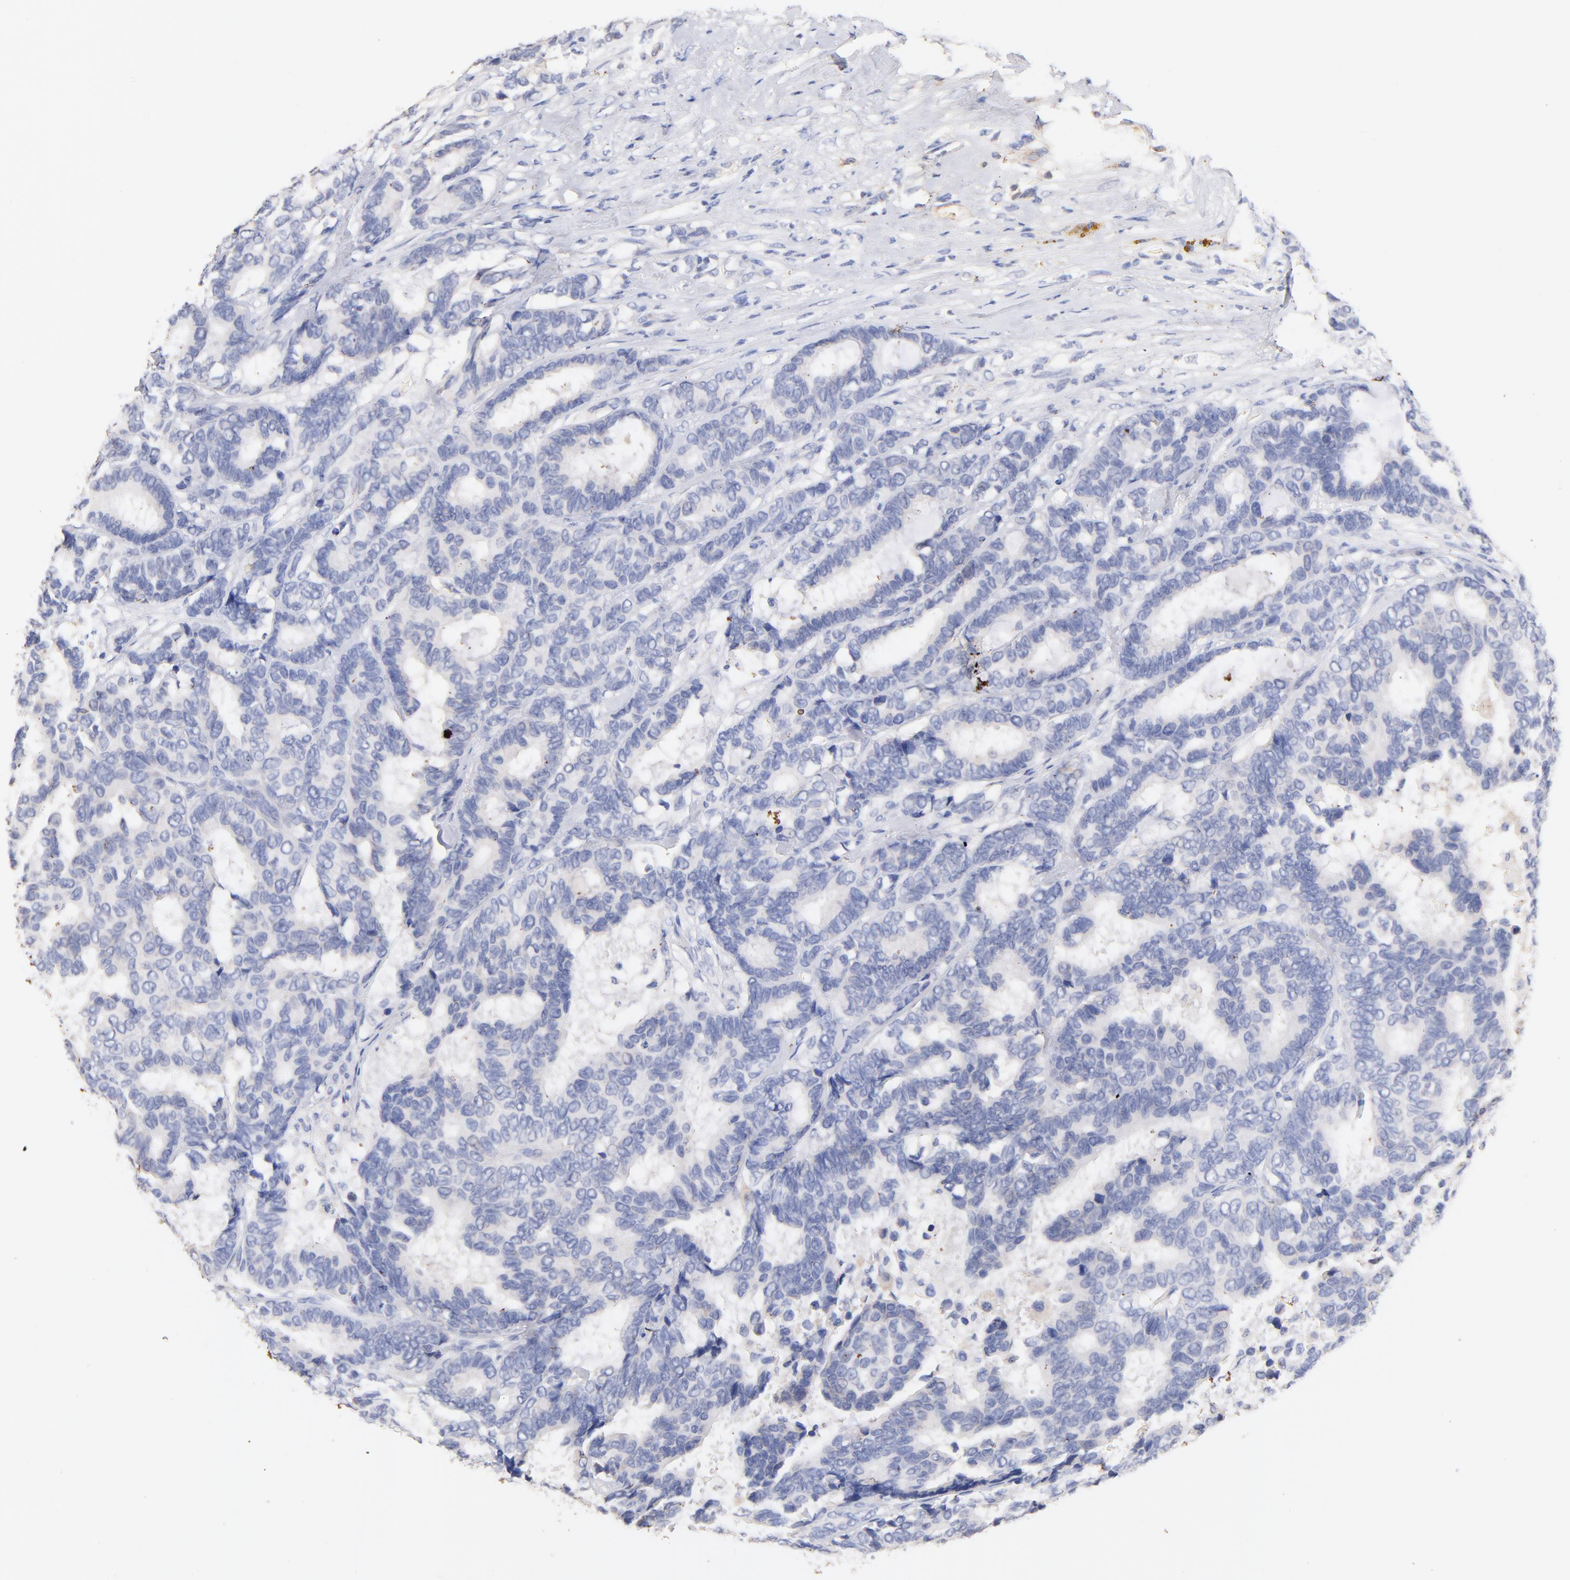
{"staining": {"intensity": "negative", "quantity": "none", "location": "none"}, "tissue": "breast cancer", "cell_type": "Tumor cells", "image_type": "cancer", "snomed": [{"axis": "morphology", "description": "Duct carcinoma"}, {"axis": "topography", "description": "Breast"}], "caption": "DAB immunohistochemical staining of breast cancer exhibits no significant staining in tumor cells.", "gene": "IGLV7-43", "patient": {"sex": "female", "age": 87}}